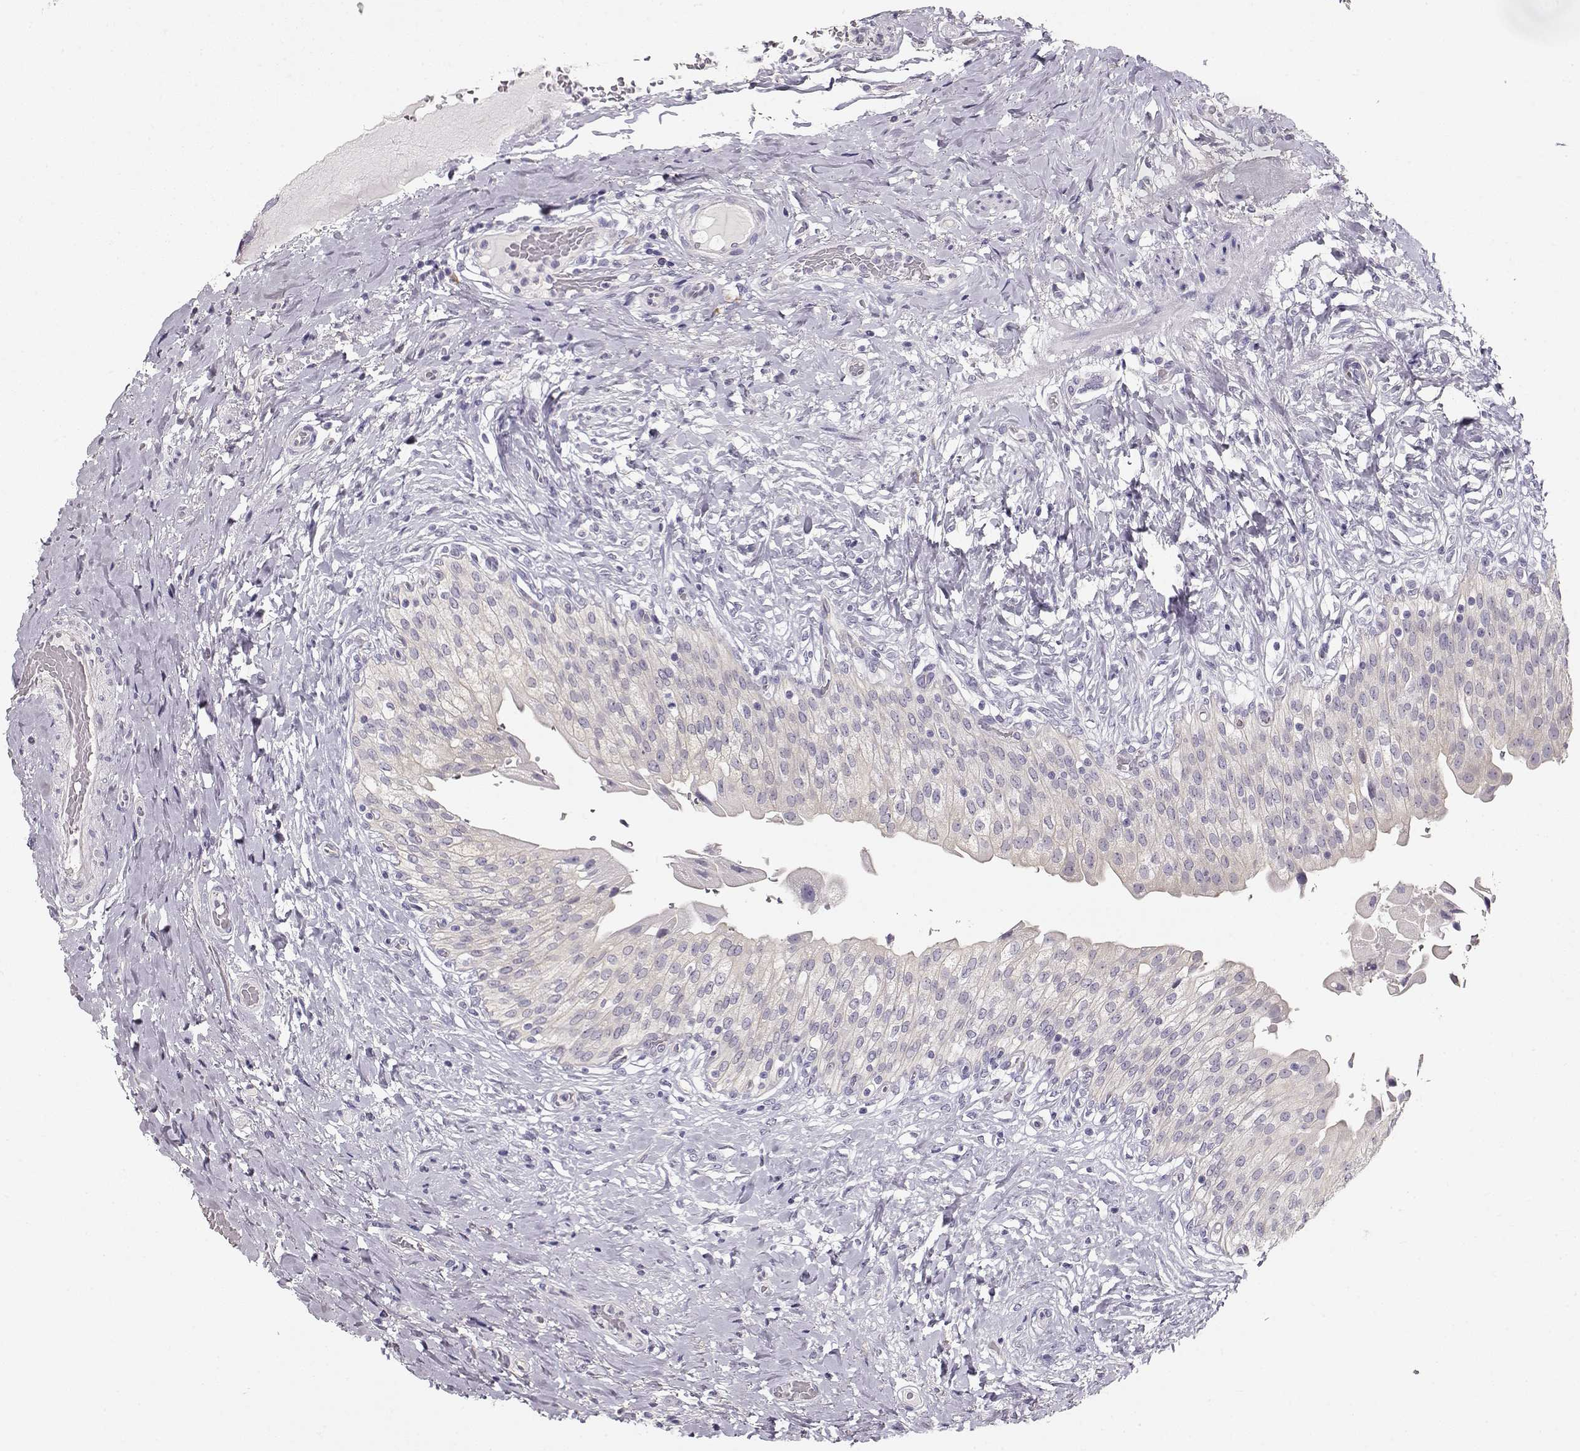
{"staining": {"intensity": "negative", "quantity": "none", "location": "none"}, "tissue": "urinary bladder", "cell_type": "Urothelial cells", "image_type": "normal", "snomed": [{"axis": "morphology", "description": "Normal tissue, NOS"}, {"axis": "morphology", "description": "Inflammation, NOS"}, {"axis": "topography", "description": "Urinary bladder"}], "caption": "Immunohistochemistry (IHC) photomicrograph of normal urinary bladder: human urinary bladder stained with DAB demonstrates no significant protein expression in urothelial cells.", "gene": "GLIPR1L2", "patient": {"sex": "male", "age": 64}}